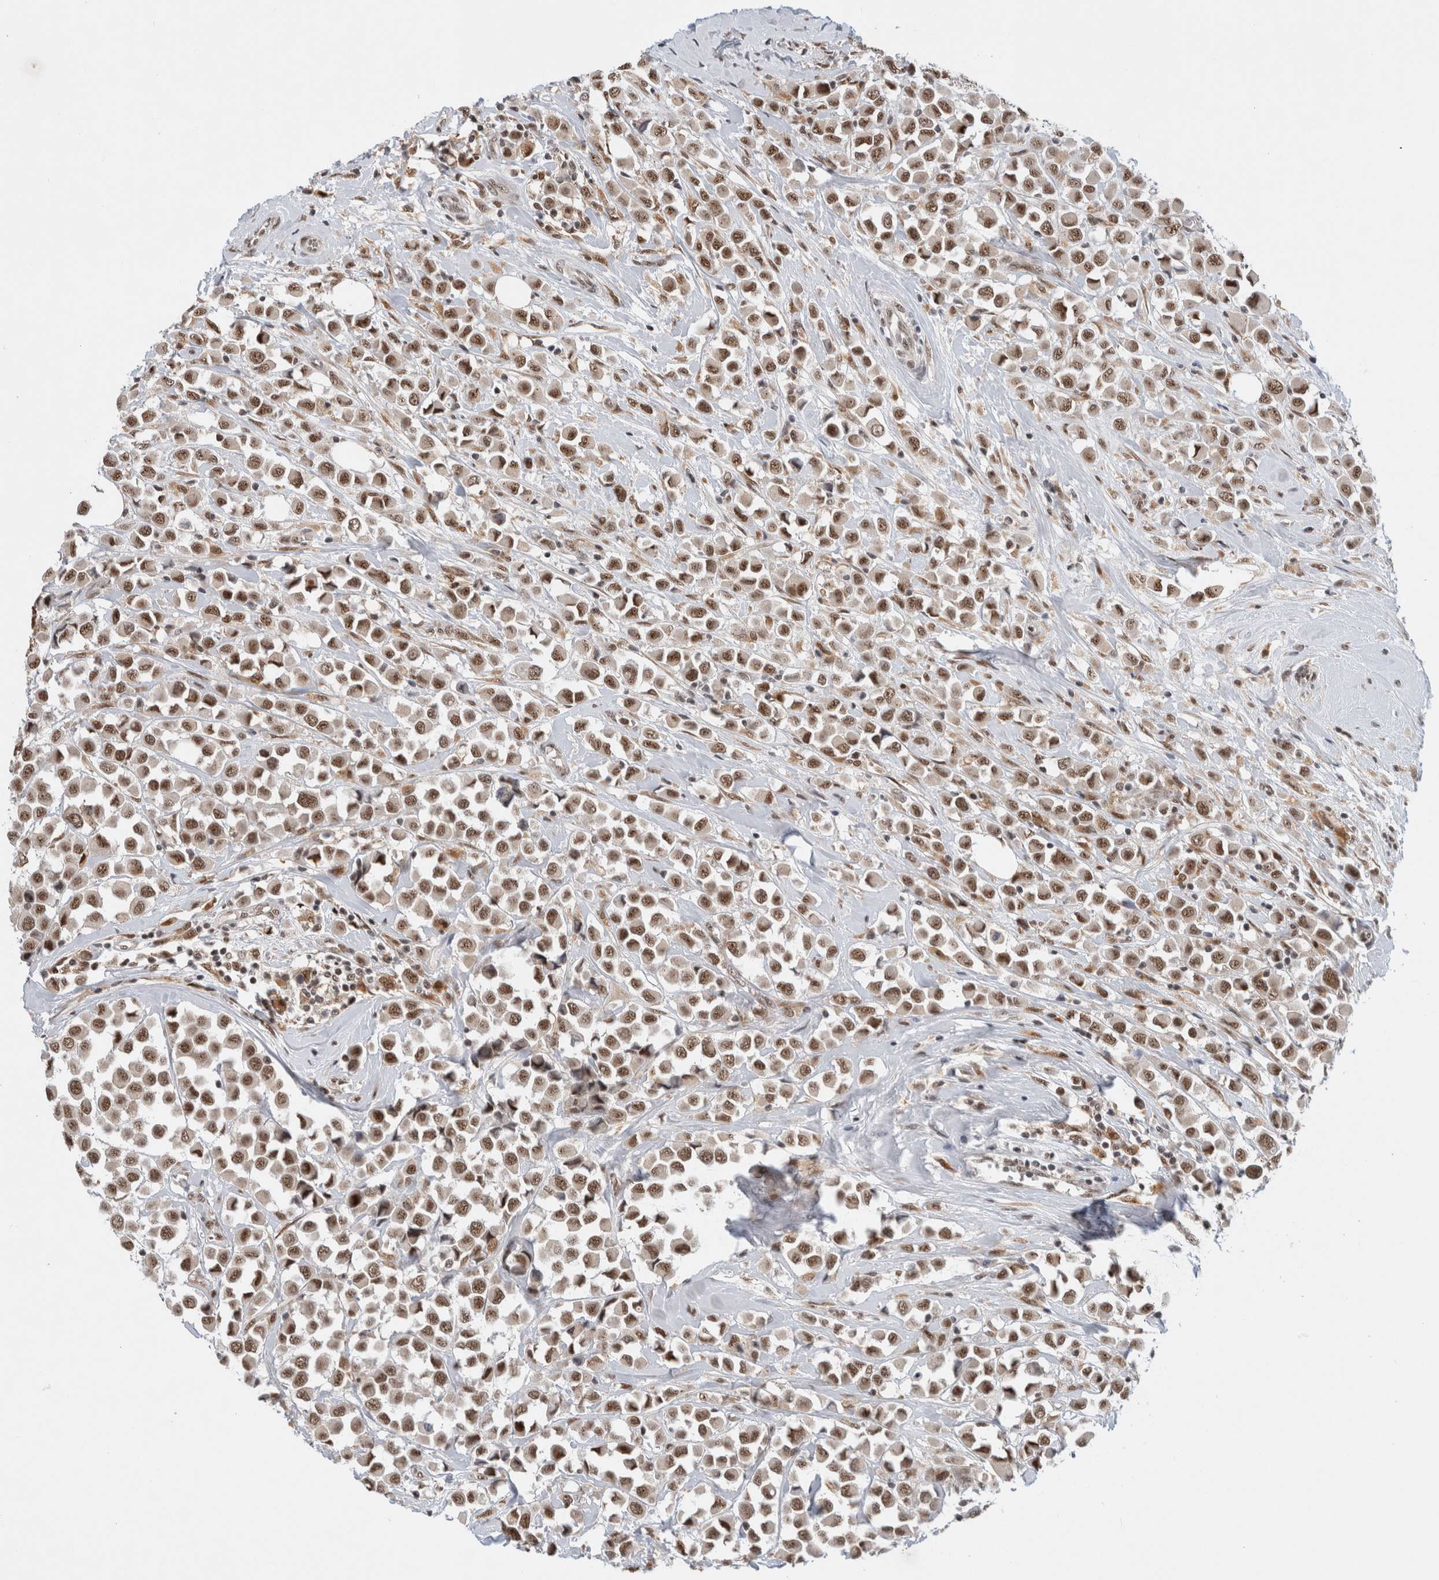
{"staining": {"intensity": "moderate", "quantity": ">75%", "location": "nuclear"}, "tissue": "breast cancer", "cell_type": "Tumor cells", "image_type": "cancer", "snomed": [{"axis": "morphology", "description": "Duct carcinoma"}, {"axis": "topography", "description": "Breast"}], "caption": "A micrograph of human breast cancer stained for a protein displays moderate nuclear brown staining in tumor cells.", "gene": "NCAPG2", "patient": {"sex": "female", "age": 61}}